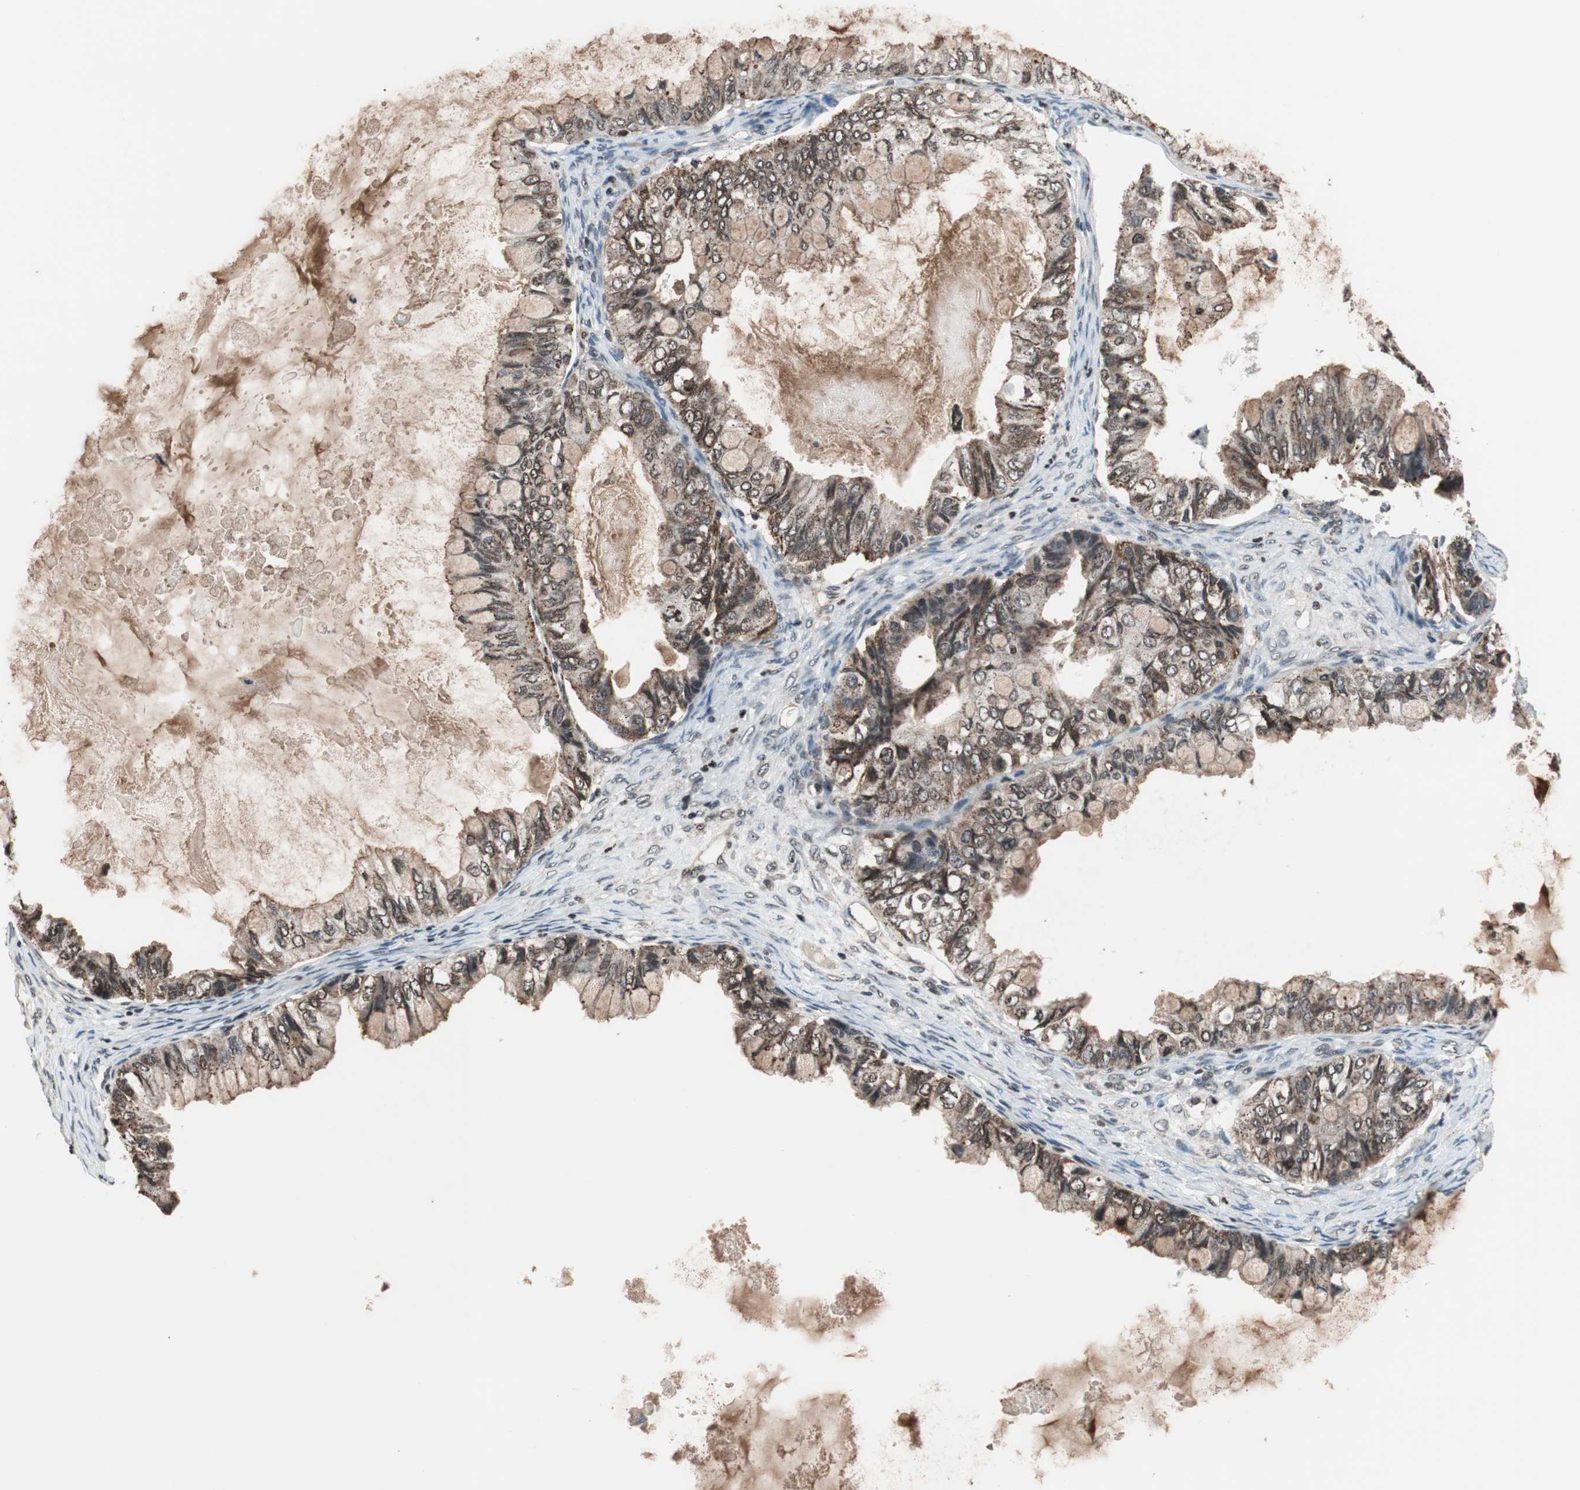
{"staining": {"intensity": "weak", "quantity": ">75%", "location": "cytoplasmic/membranous,nuclear"}, "tissue": "ovarian cancer", "cell_type": "Tumor cells", "image_type": "cancer", "snomed": [{"axis": "morphology", "description": "Cystadenocarcinoma, mucinous, NOS"}, {"axis": "topography", "description": "Ovary"}], "caption": "Weak cytoplasmic/membranous and nuclear positivity is appreciated in approximately >75% of tumor cells in ovarian mucinous cystadenocarcinoma.", "gene": "RFC1", "patient": {"sex": "female", "age": 80}}